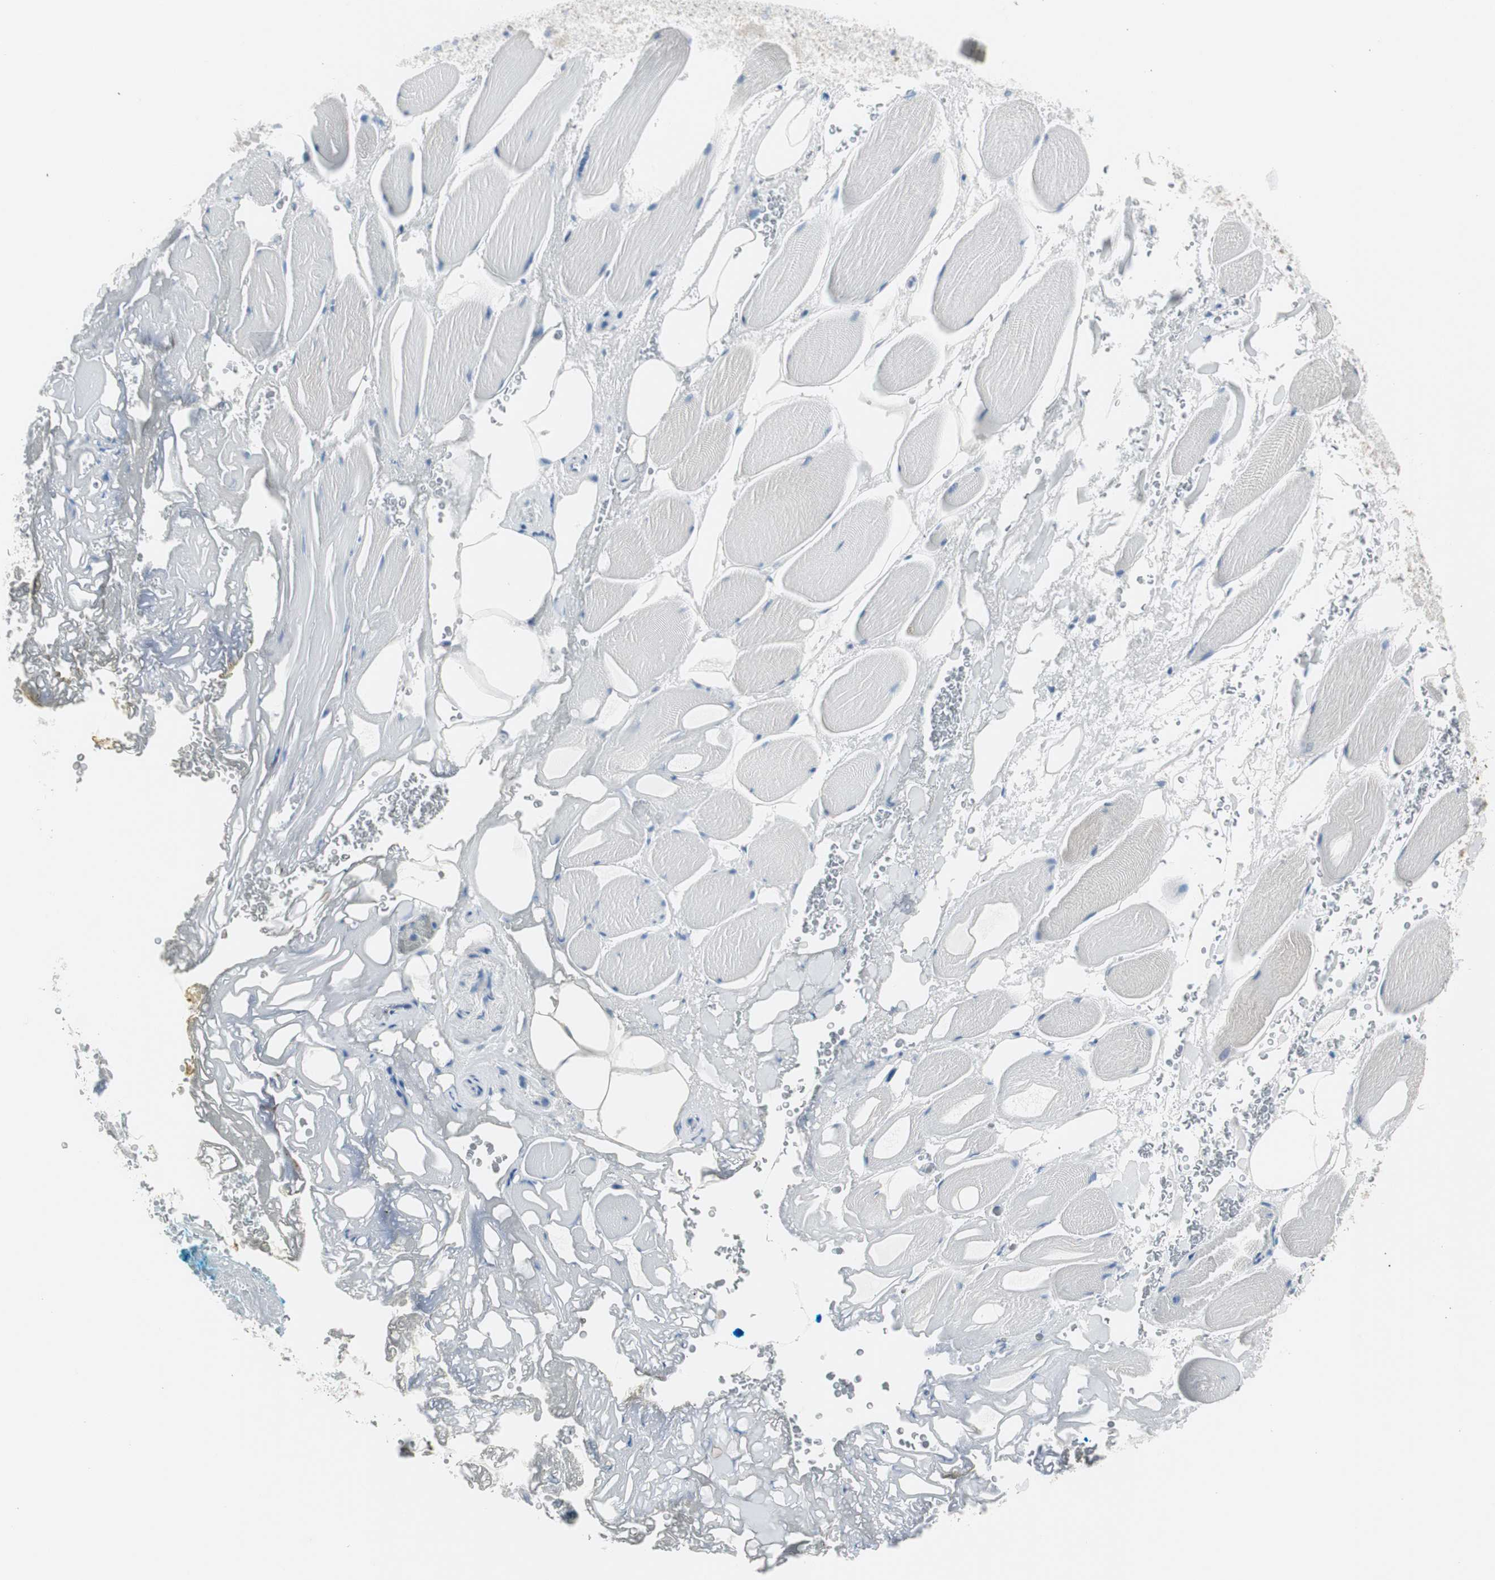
{"staining": {"intensity": "negative", "quantity": "none", "location": "none"}, "tissue": "adipose tissue", "cell_type": "Adipocytes", "image_type": "normal", "snomed": [{"axis": "morphology", "description": "Normal tissue, NOS"}, {"axis": "topography", "description": "Soft tissue"}, {"axis": "topography", "description": "Peripheral nerve tissue"}], "caption": "This histopathology image is of unremarkable adipose tissue stained with immunohistochemistry to label a protein in brown with the nuclei are counter-stained blue. There is no staining in adipocytes.", "gene": "RPS12", "patient": {"sex": "female", "age": 71}}